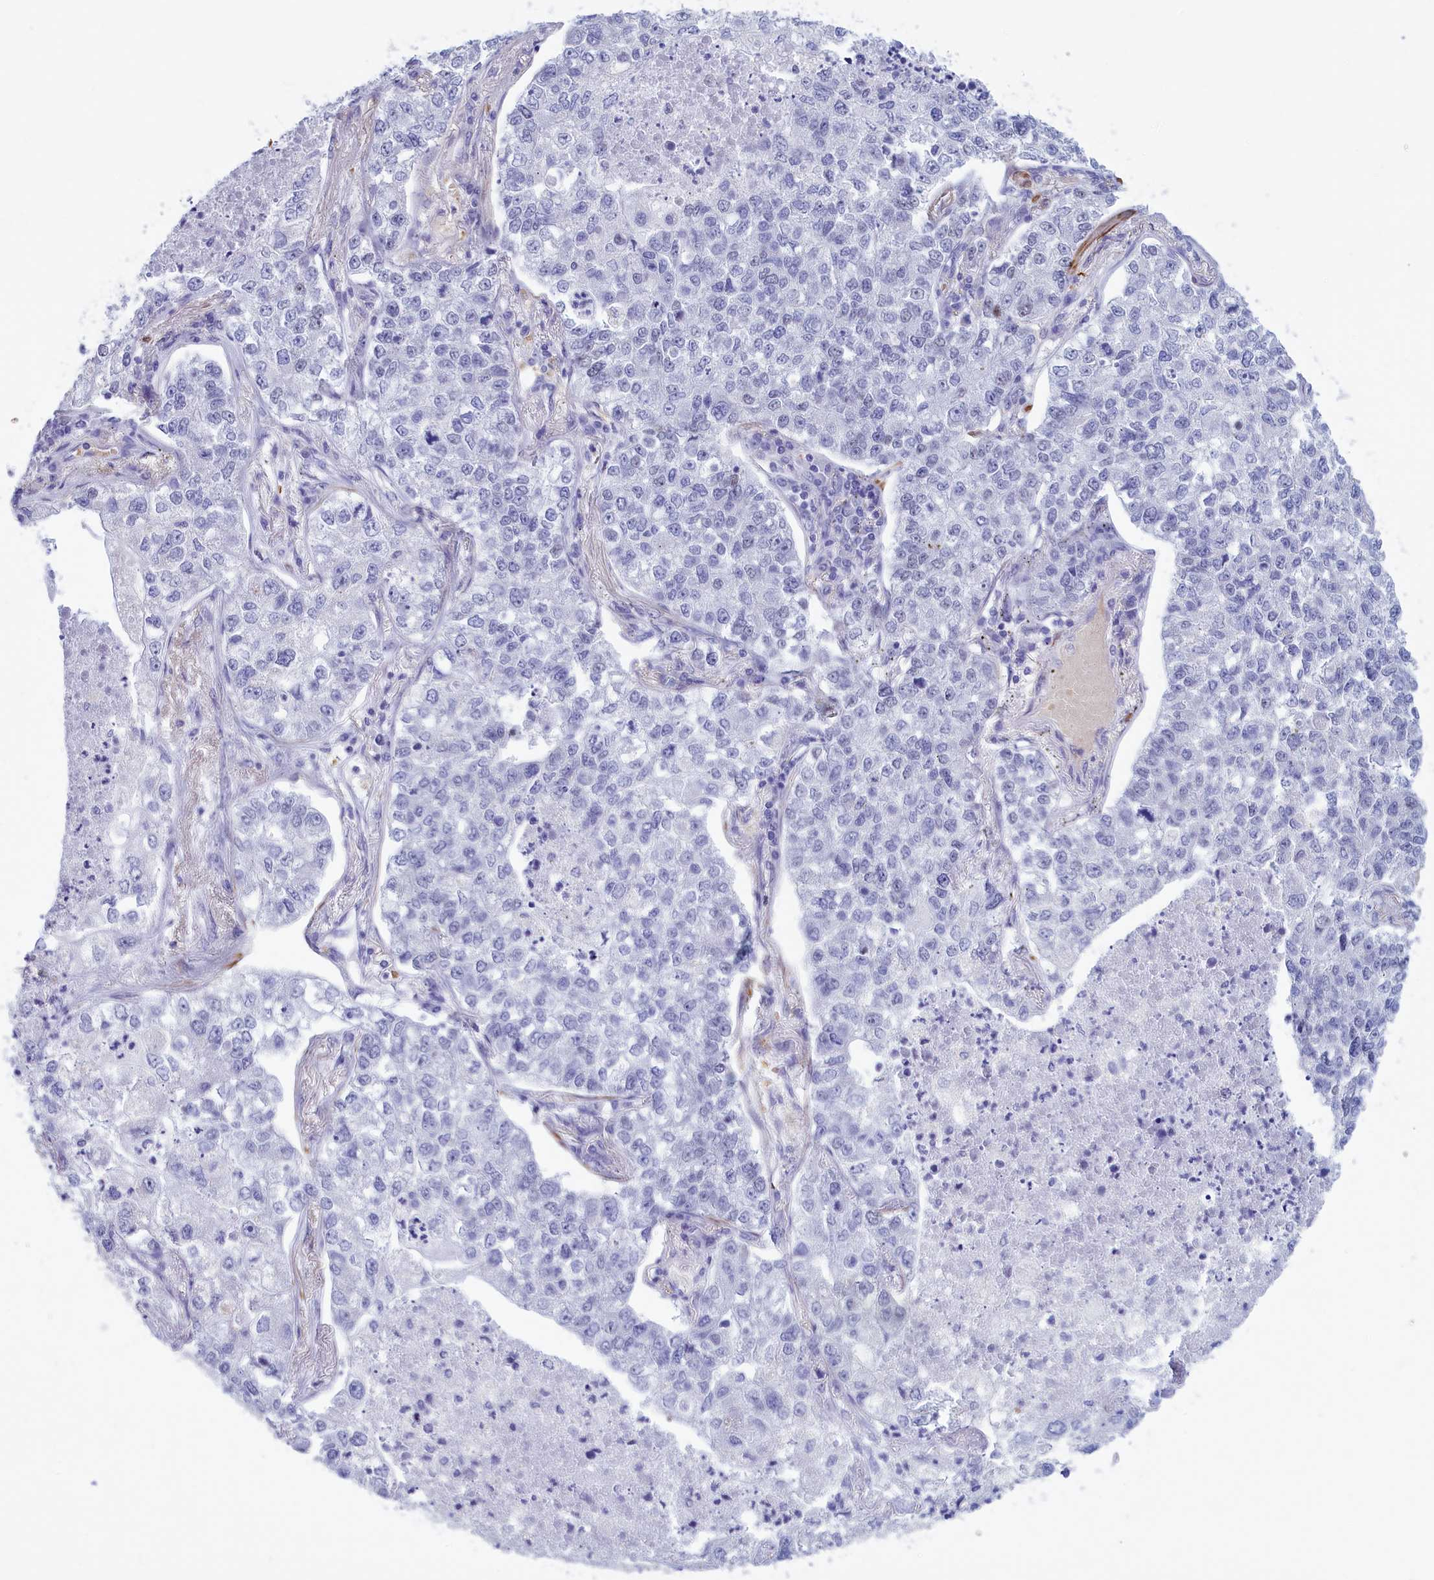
{"staining": {"intensity": "negative", "quantity": "none", "location": "none"}, "tissue": "lung cancer", "cell_type": "Tumor cells", "image_type": "cancer", "snomed": [{"axis": "morphology", "description": "Adenocarcinoma, NOS"}, {"axis": "topography", "description": "Lung"}], "caption": "Immunohistochemistry (IHC) of adenocarcinoma (lung) shows no staining in tumor cells.", "gene": "GAPDHS", "patient": {"sex": "male", "age": 49}}